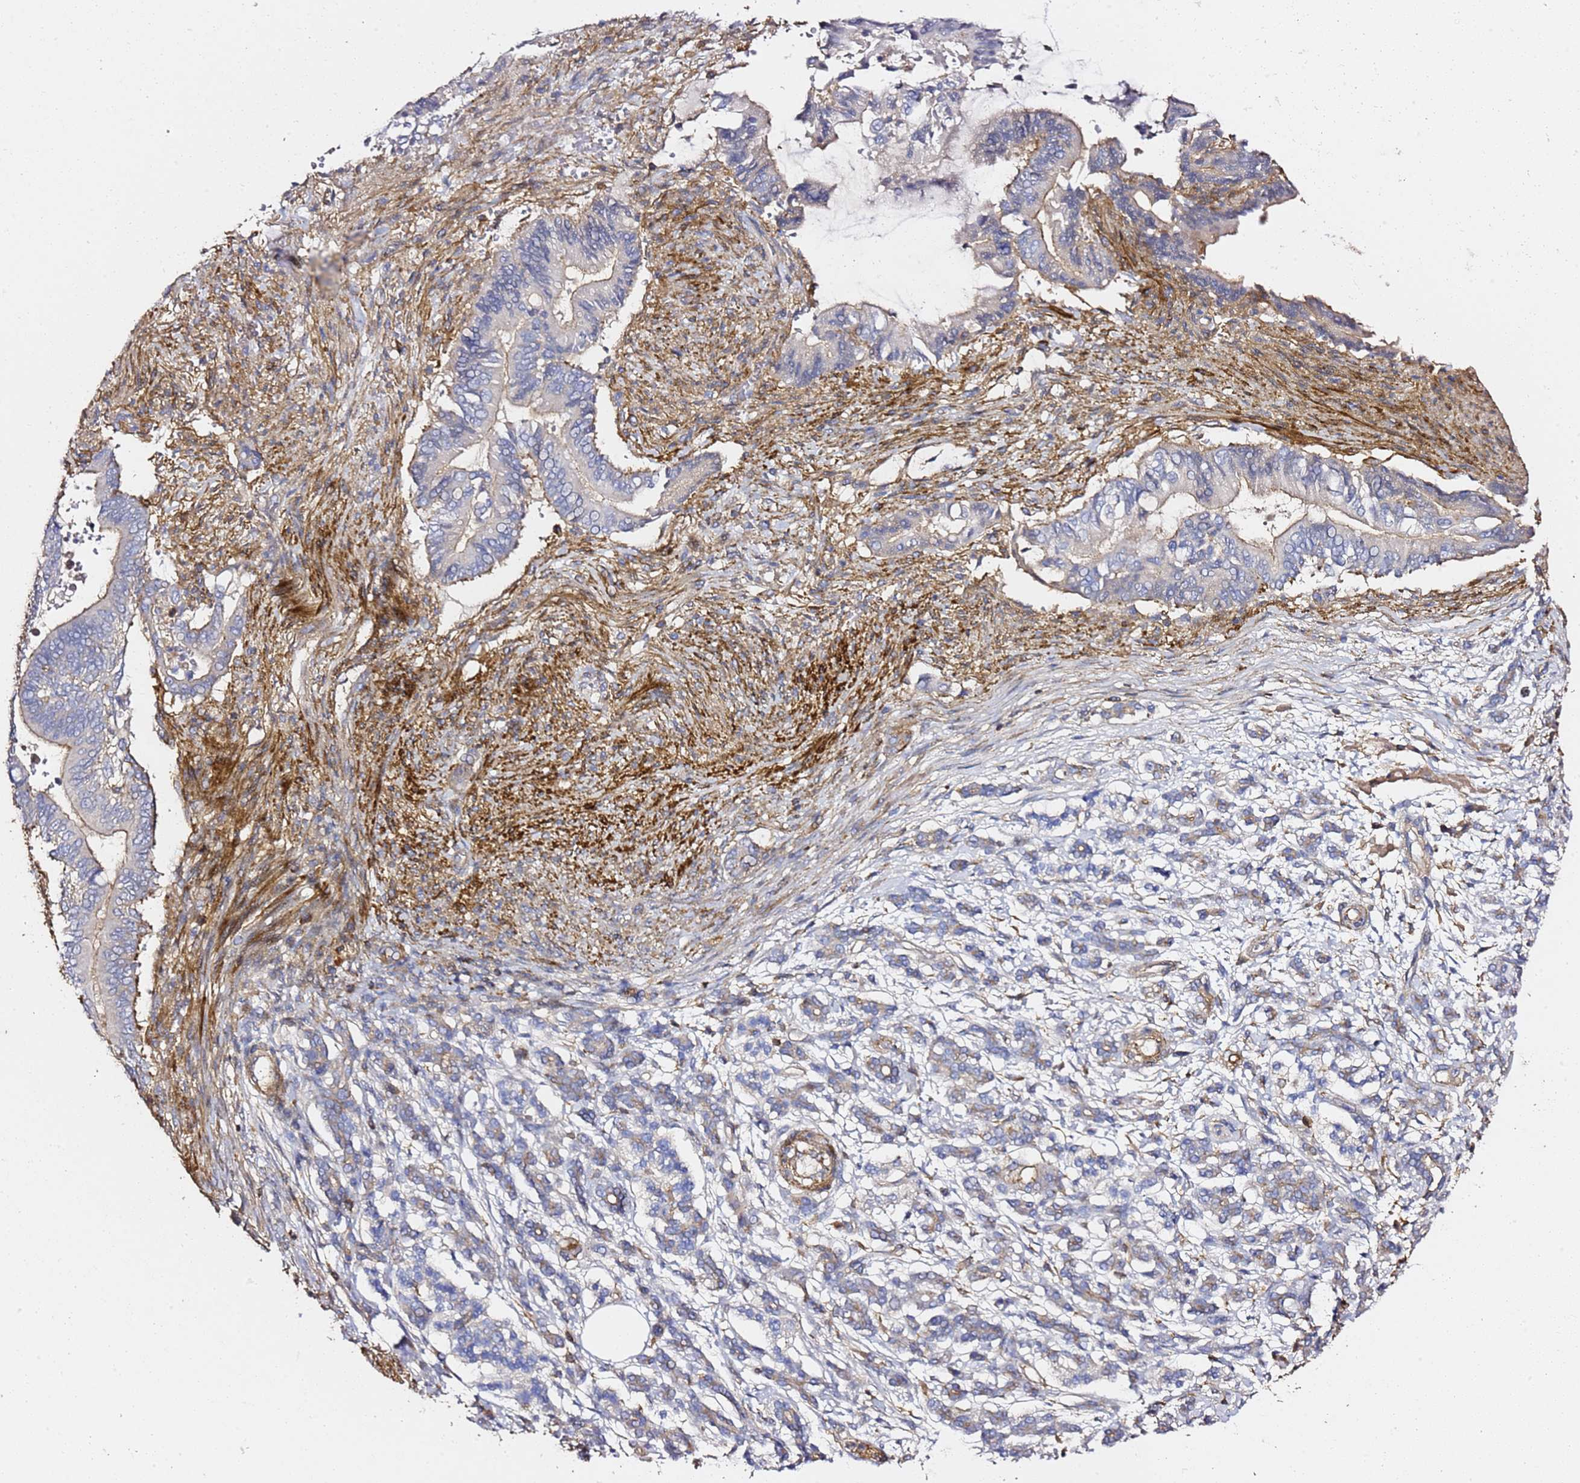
{"staining": {"intensity": "negative", "quantity": "none", "location": "none"}, "tissue": "pancreatic cancer", "cell_type": "Tumor cells", "image_type": "cancer", "snomed": [{"axis": "morphology", "description": "Adenocarcinoma, NOS"}, {"axis": "topography", "description": "Pancreas"}], "caption": "Immunohistochemistry (IHC) image of neoplastic tissue: human pancreatic cancer (adenocarcinoma) stained with DAB (3,3'-diaminobenzidine) shows no significant protein positivity in tumor cells. (Stains: DAB (3,3'-diaminobenzidine) immunohistochemistry (IHC) with hematoxylin counter stain, Microscopy: brightfield microscopy at high magnification).", "gene": "ZFP36L2", "patient": {"sex": "male", "age": 68}}